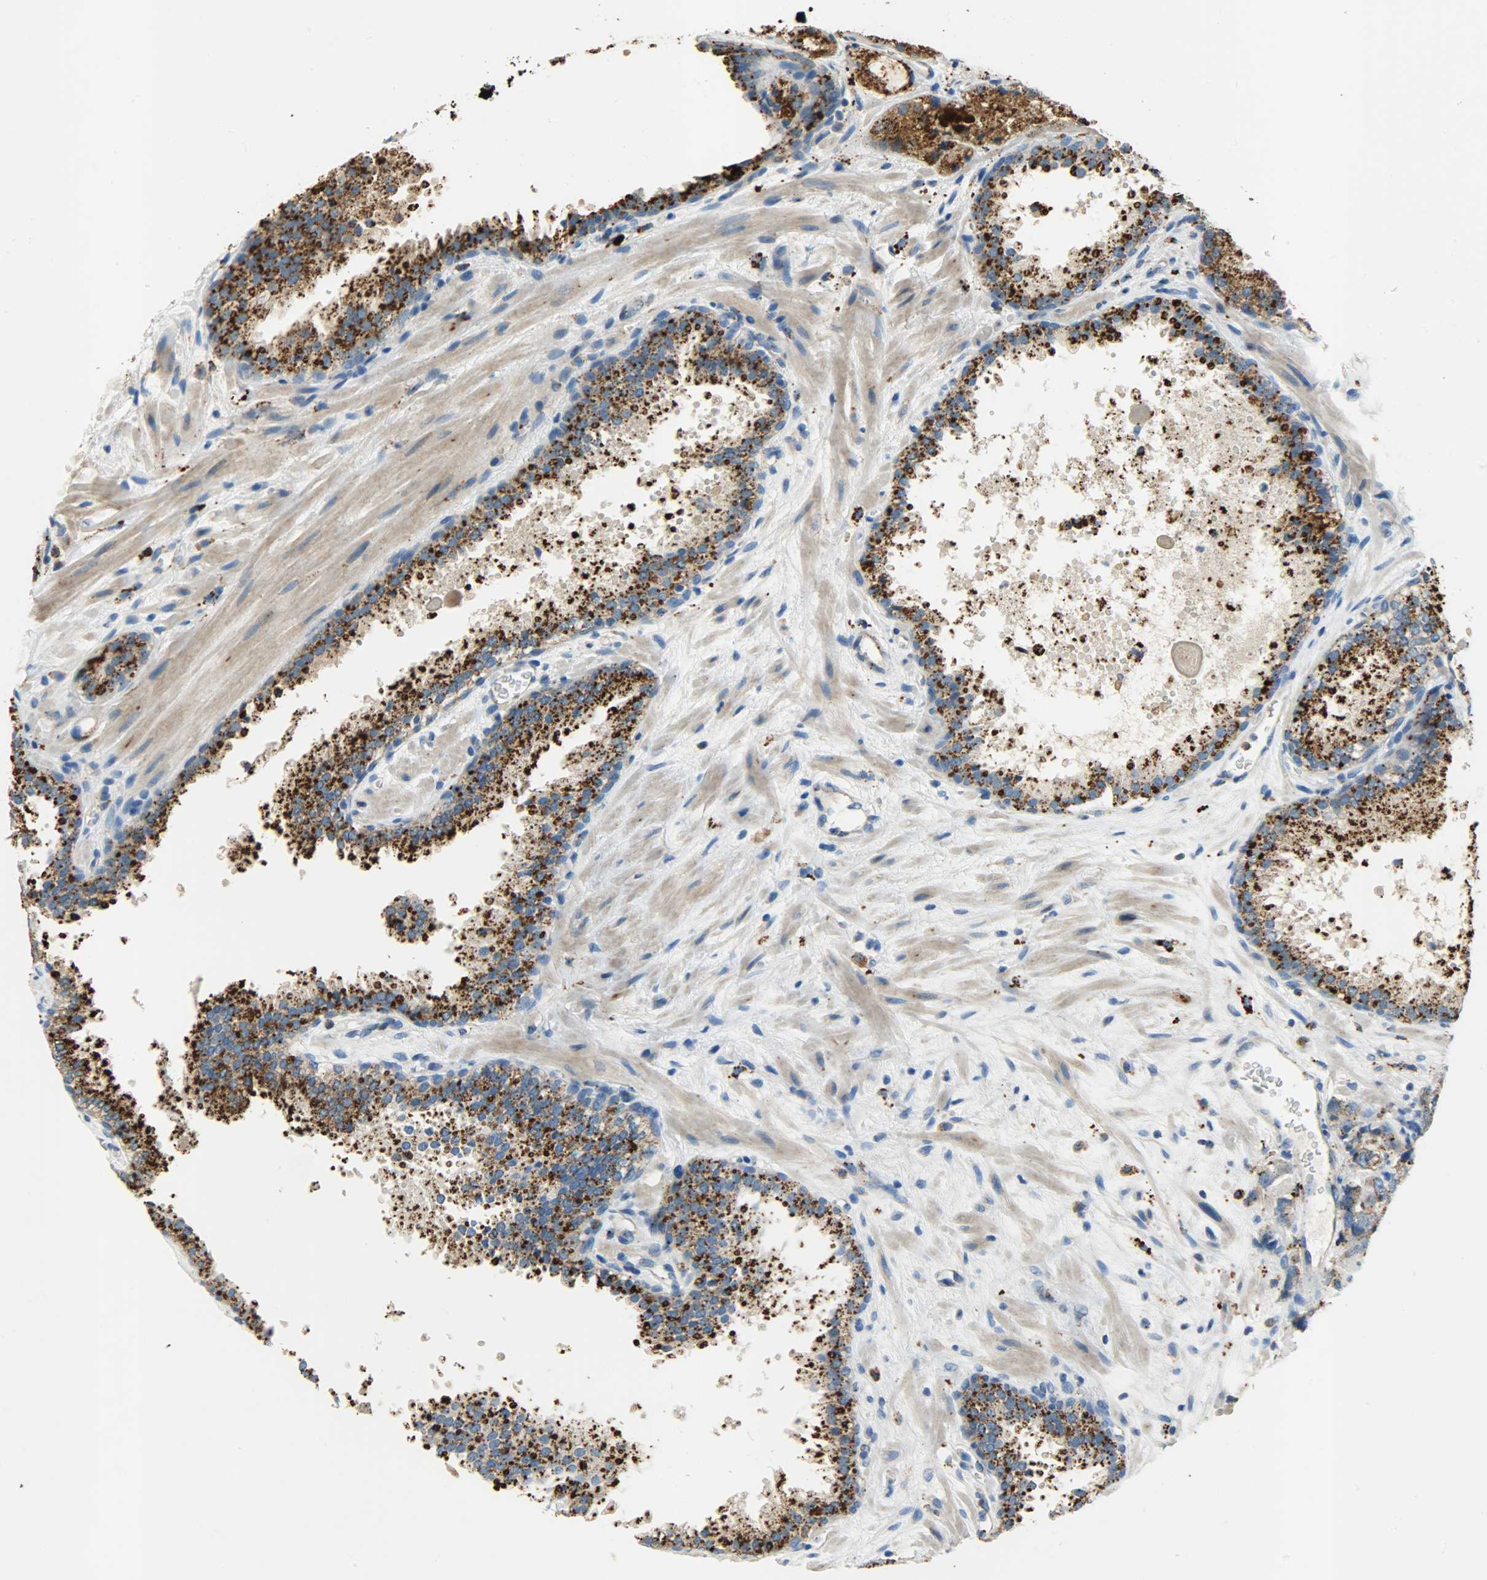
{"staining": {"intensity": "strong", "quantity": ">75%", "location": "cytoplasmic/membranous"}, "tissue": "prostate cancer", "cell_type": "Tumor cells", "image_type": "cancer", "snomed": [{"axis": "morphology", "description": "Adenocarcinoma, High grade"}, {"axis": "topography", "description": "Prostate"}], "caption": "Immunohistochemical staining of human prostate cancer (adenocarcinoma (high-grade)) demonstrates high levels of strong cytoplasmic/membranous protein expression in approximately >75% of tumor cells.", "gene": "ASAH1", "patient": {"sex": "male", "age": 58}}